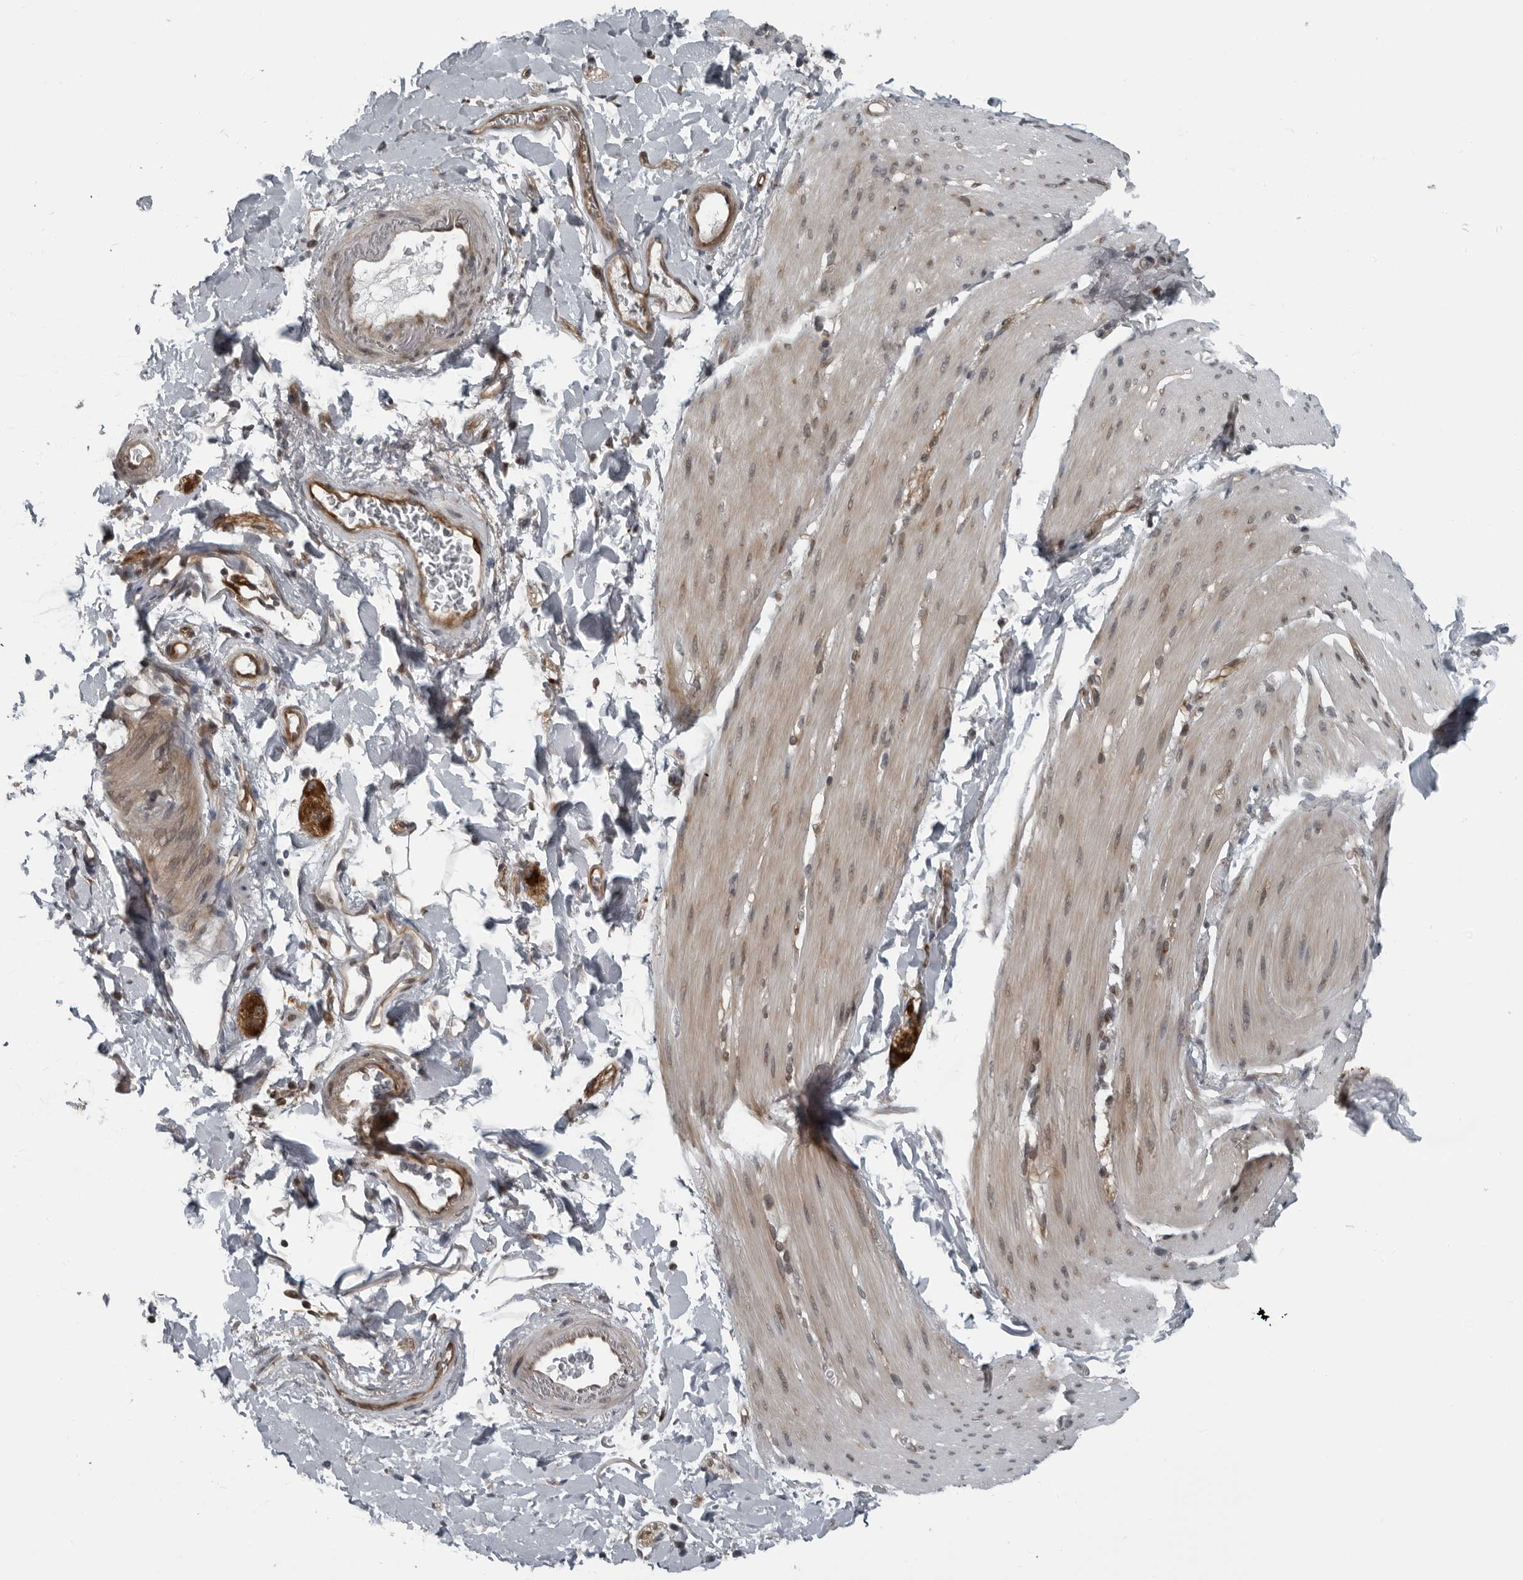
{"staining": {"intensity": "weak", "quantity": "<25%", "location": "cytoplasmic/membranous"}, "tissue": "smooth muscle", "cell_type": "Smooth muscle cells", "image_type": "normal", "snomed": [{"axis": "morphology", "description": "Normal tissue, NOS"}, {"axis": "topography", "description": "Smooth muscle"}, {"axis": "topography", "description": "Small intestine"}], "caption": "The image displays no staining of smooth muscle cells in benign smooth muscle.", "gene": "FAM102B", "patient": {"sex": "female", "age": 84}}